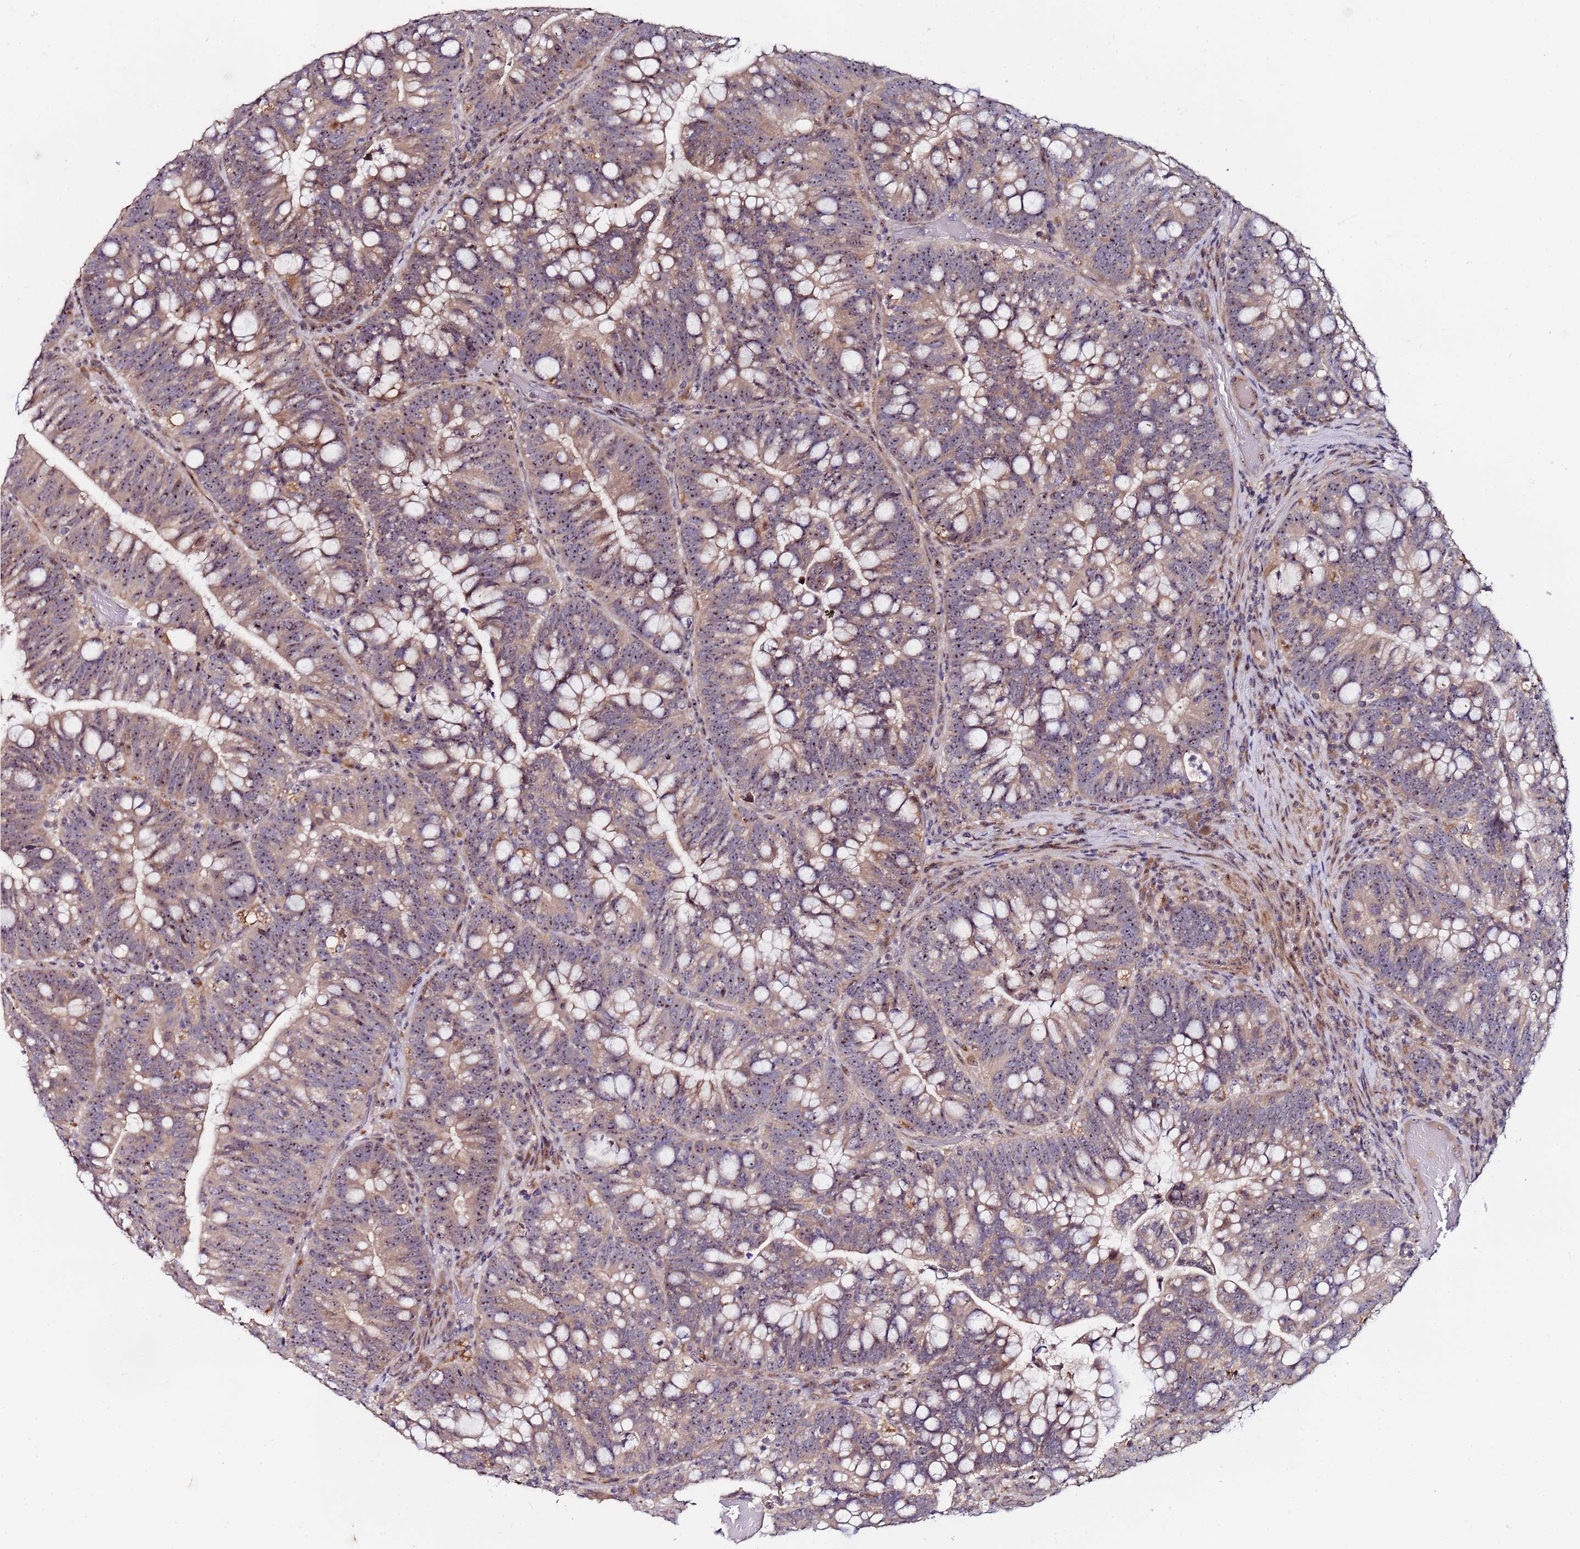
{"staining": {"intensity": "moderate", "quantity": "25%-75%", "location": "cytoplasmic/membranous,nuclear"}, "tissue": "colorectal cancer", "cell_type": "Tumor cells", "image_type": "cancer", "snomed": [{"axis": "morphology", "description": "Adenocarcinoma, NOS"}, {"axis": "topography", "description": "Colon"}], "caption": "A medium amount of moderate cytoplasmic/membranous and nuclear staining is present in about 25%-75% of tumor cells in colorectal cancer tissue.", "gene": "KRI1", "patient": {"sex": "female", "age": 66}}